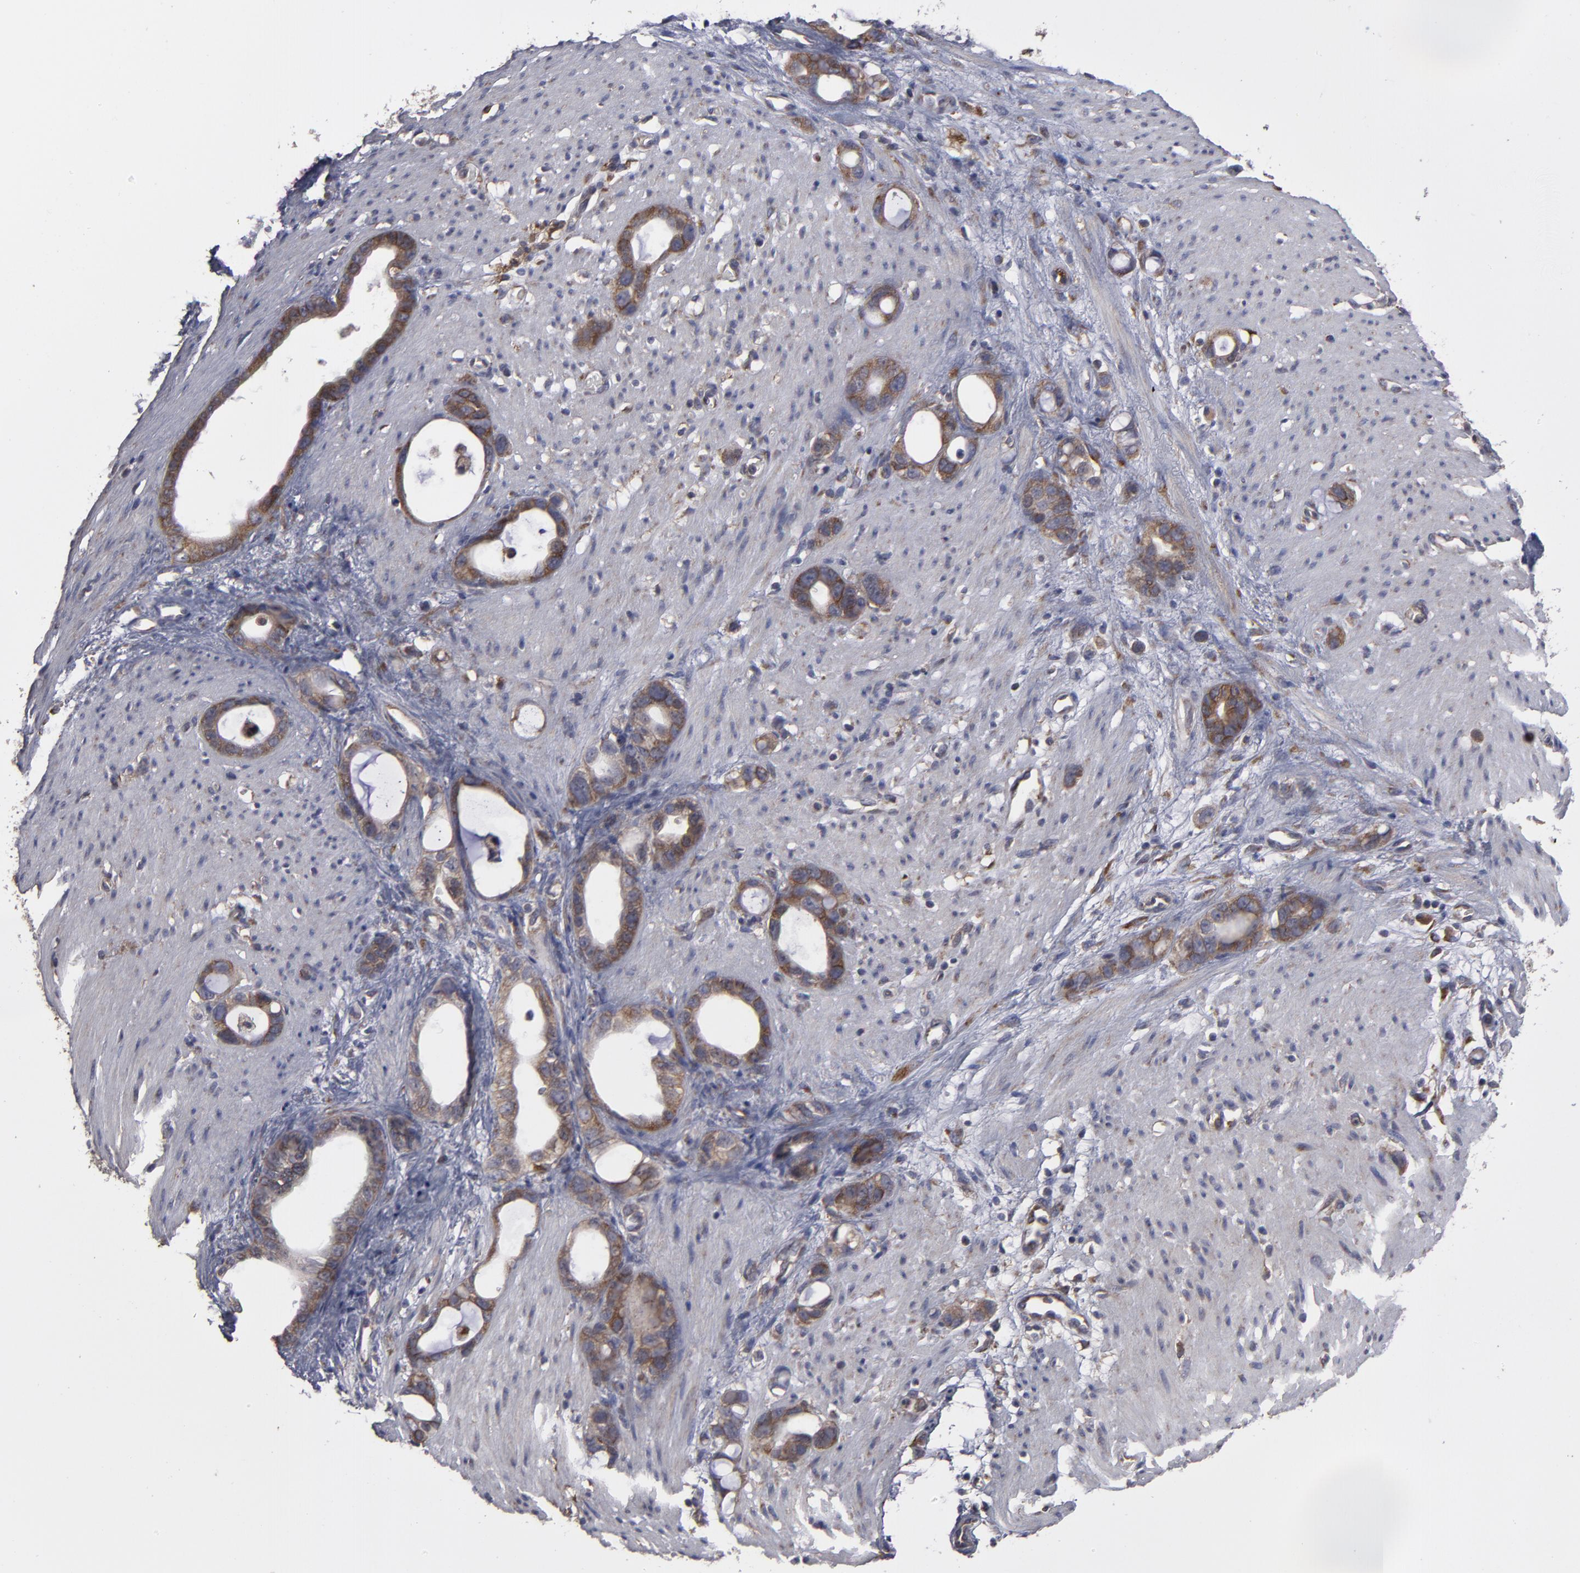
{"staining": {"intensity": "moderate", "quantity": ">75%", "location": "cytoplasmic/membranous"}, "tissue": "stomach cancer", "cell_type": "Tumor cells", "image_type": "cancer", "snomed": [{"axis": "morphology", "description": "Adenocarcinoma, NOS"}, {"axis": "topography", "description": "Stomach"}], "caption": "Stomach cancer (adenocarcinoma) stained for a protein (brown) reveals moderate cytoplasmic/membranous positive positivity in approximately >75% of tumor cells.", "gene": "SND1", "patient": {"sex": "female", "age": 75}}